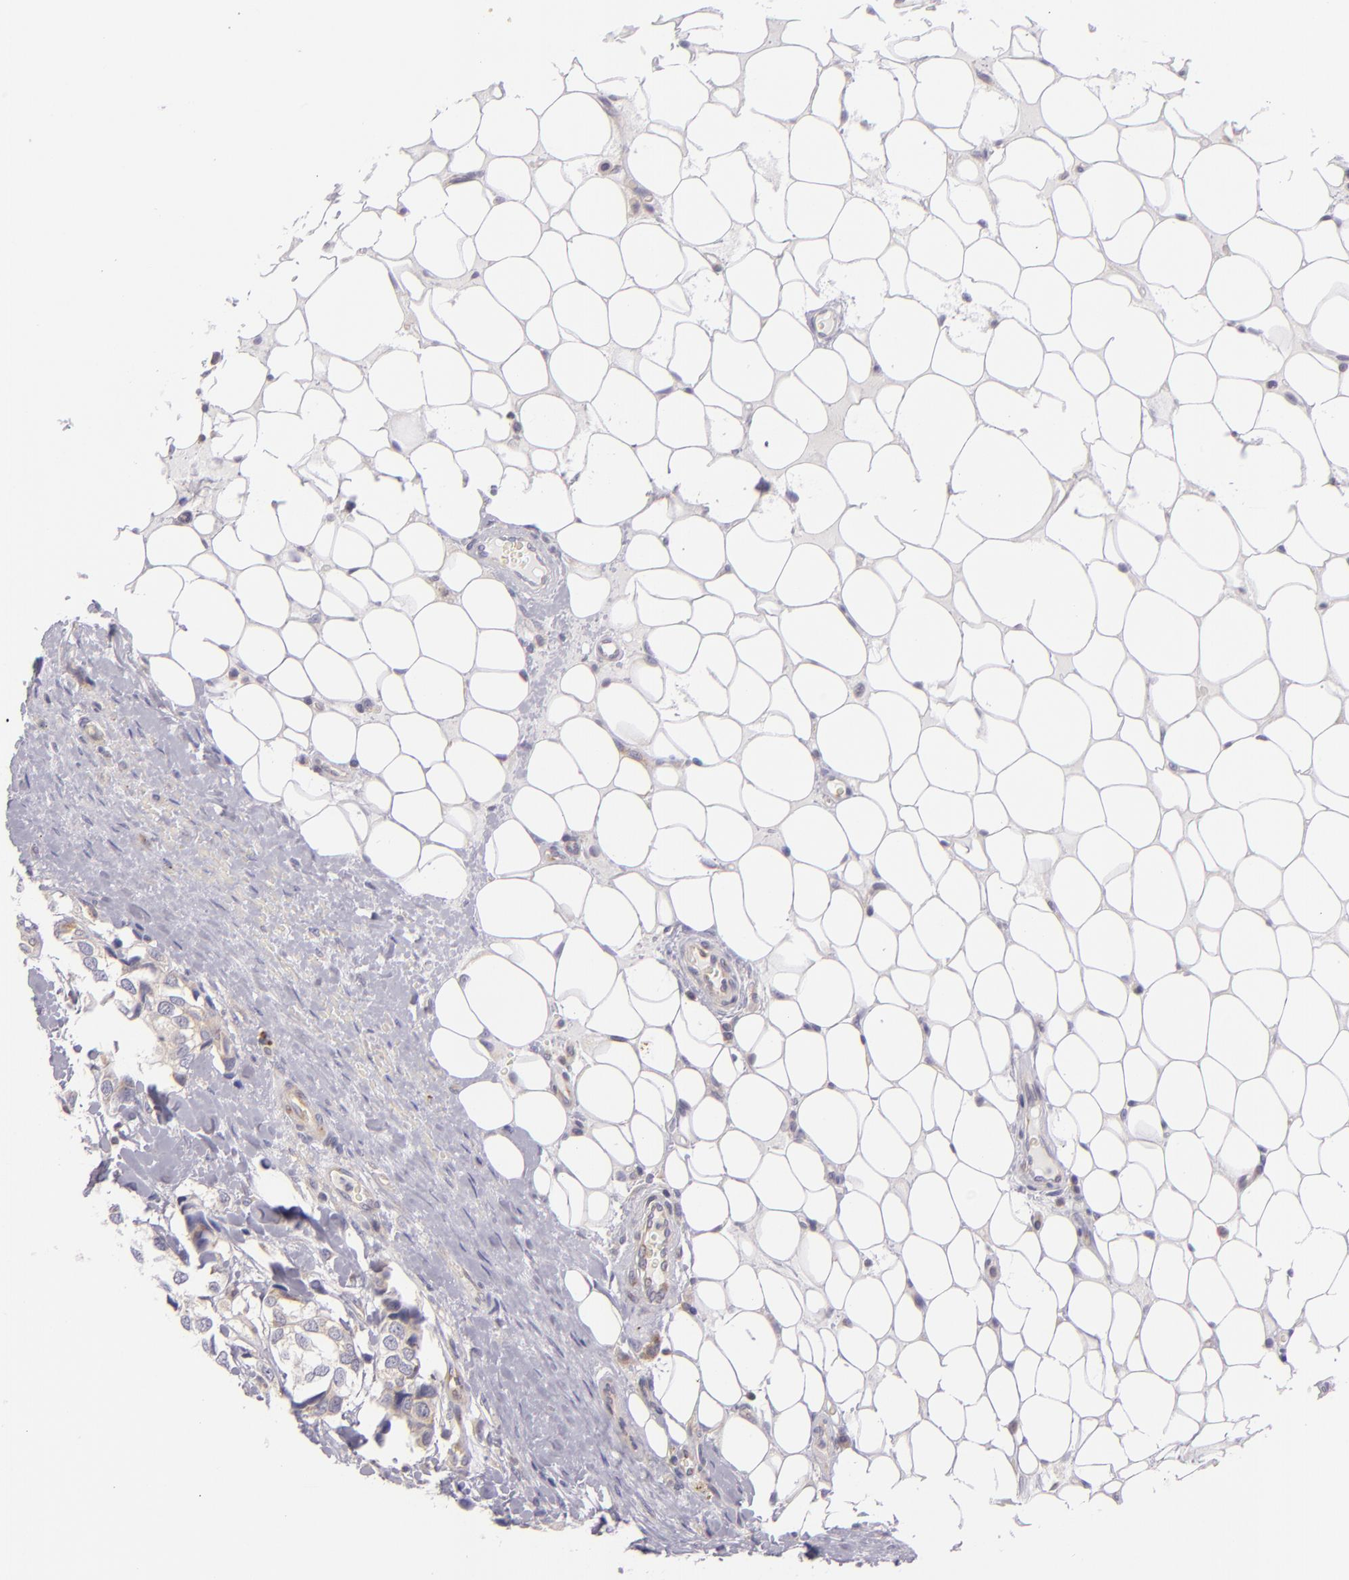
{"staining": {"intensity": "weak", "quantity": "25%-75%", "location": "cytoplasmic/membranous"}, "tissue": "breast cancer", "cell_type": "Tumor cells", "image_type": "cancer", "snomed": [{"axis": "morphology", "description": "Duct carcinoma"}, {"axis": "topography", "description": "Breast"}], "caption": "IHC staining of breast cancer (invasive ductal carcinoma), which displays low levels of weak cytoplasmic/membranous positivity in approximately 25%-75% of tumor cells indicating weak cytoplasmic/membranous protein staining. The staining was performed using DAB (brown) for protein detection and nuclei were counterstained in hematoxylin (blue).", "gene": "UPF3B", "patient": {"sex": "female", "age": 68}}